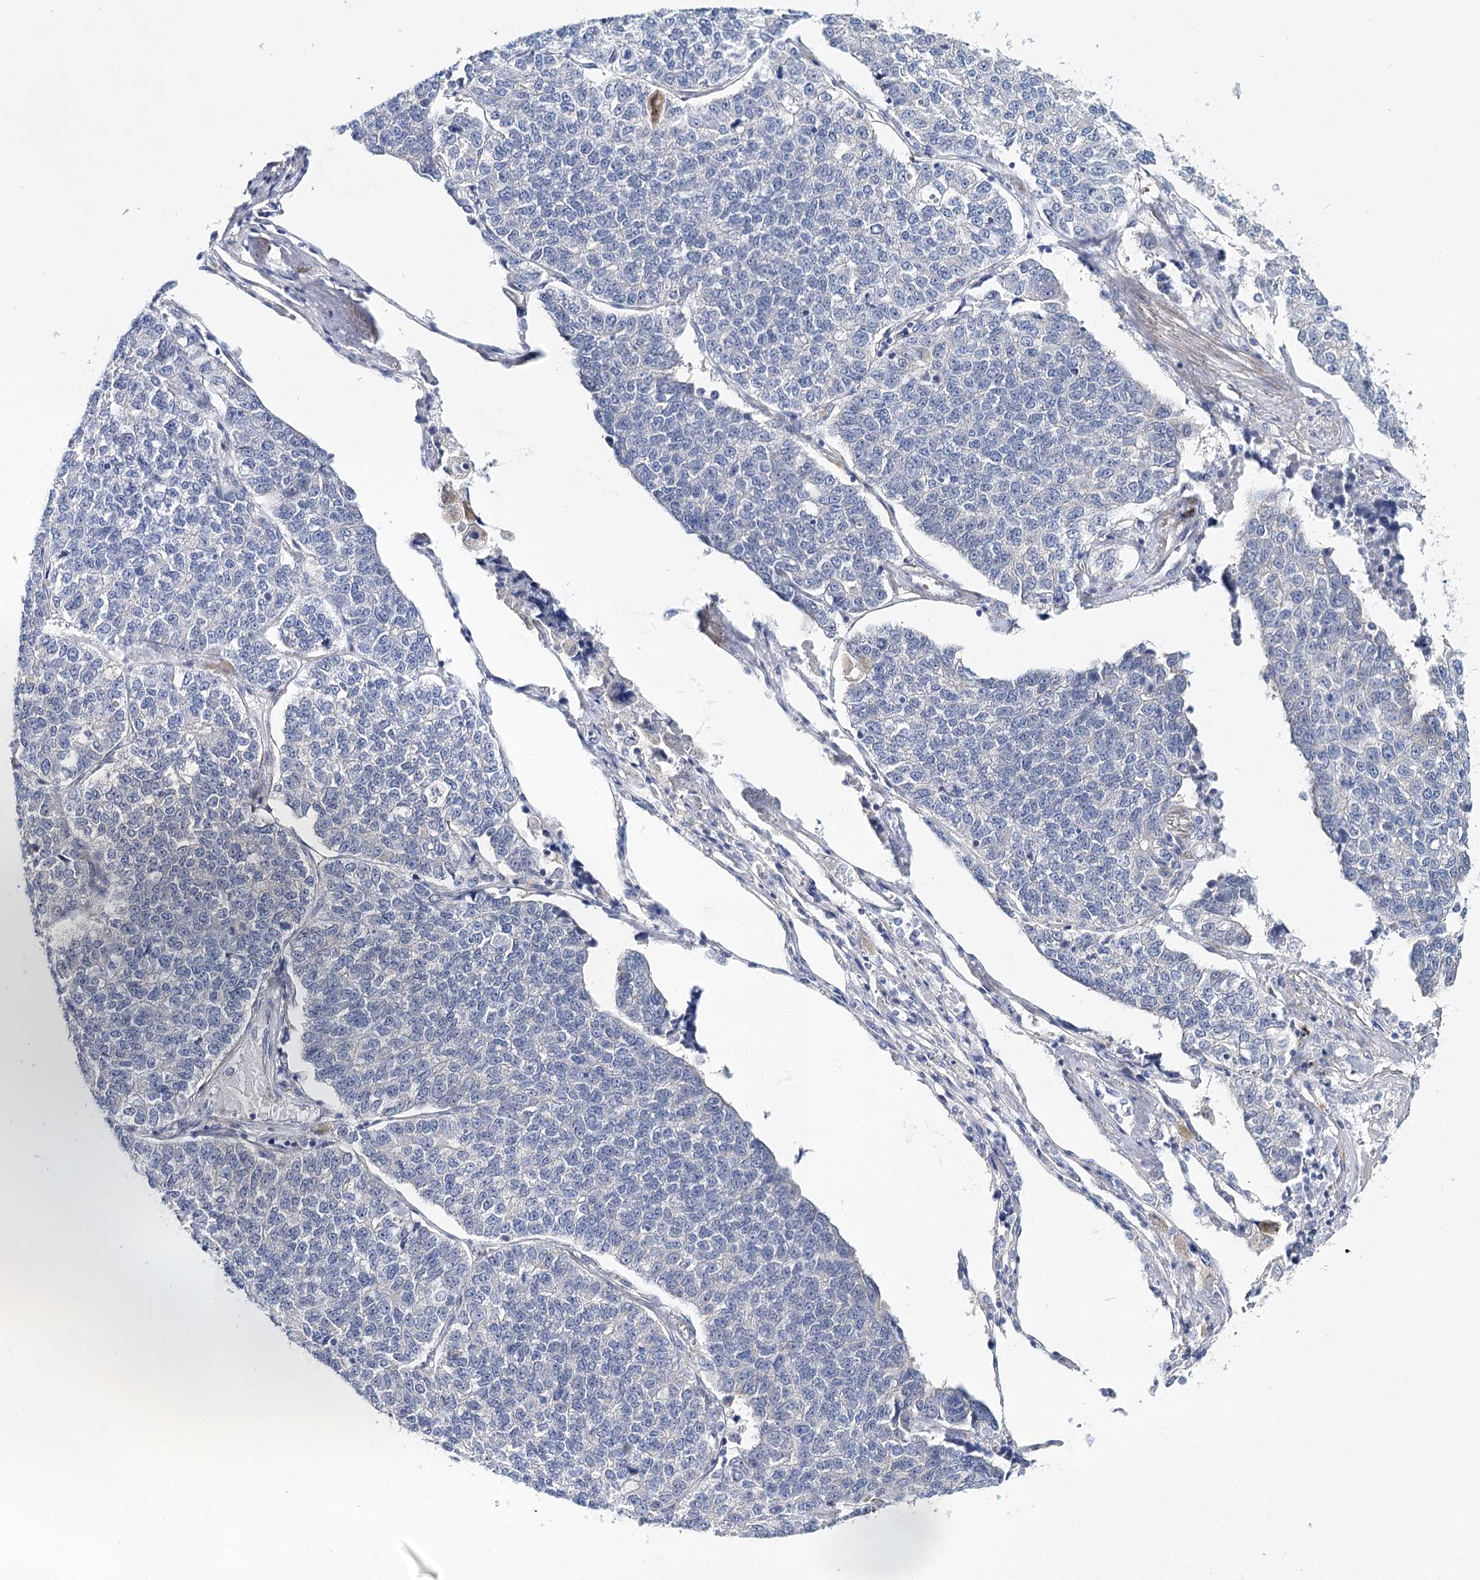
{"staining": {"intensity": "negative", "quantity": "none", "location": "none"}, "tissue": "lung cancer", "cell_type": "Tumor cells", "image_type": "cancer", "snomed": [{"axis": "morphology", "description": "Adenocarcinoma, NOS"}, {"axis": "topography", "description": "Lung"}], "caption": "This micrograph is of lung cancer (adenocarcinoma) stained with immunohistochemistry (IHC) to label a protein in brown with the nuclei are counter-stained blue. There is no expression in tumor cells.", "gene": "TEX12", "patient": {"sex": "male", "age": 49}}